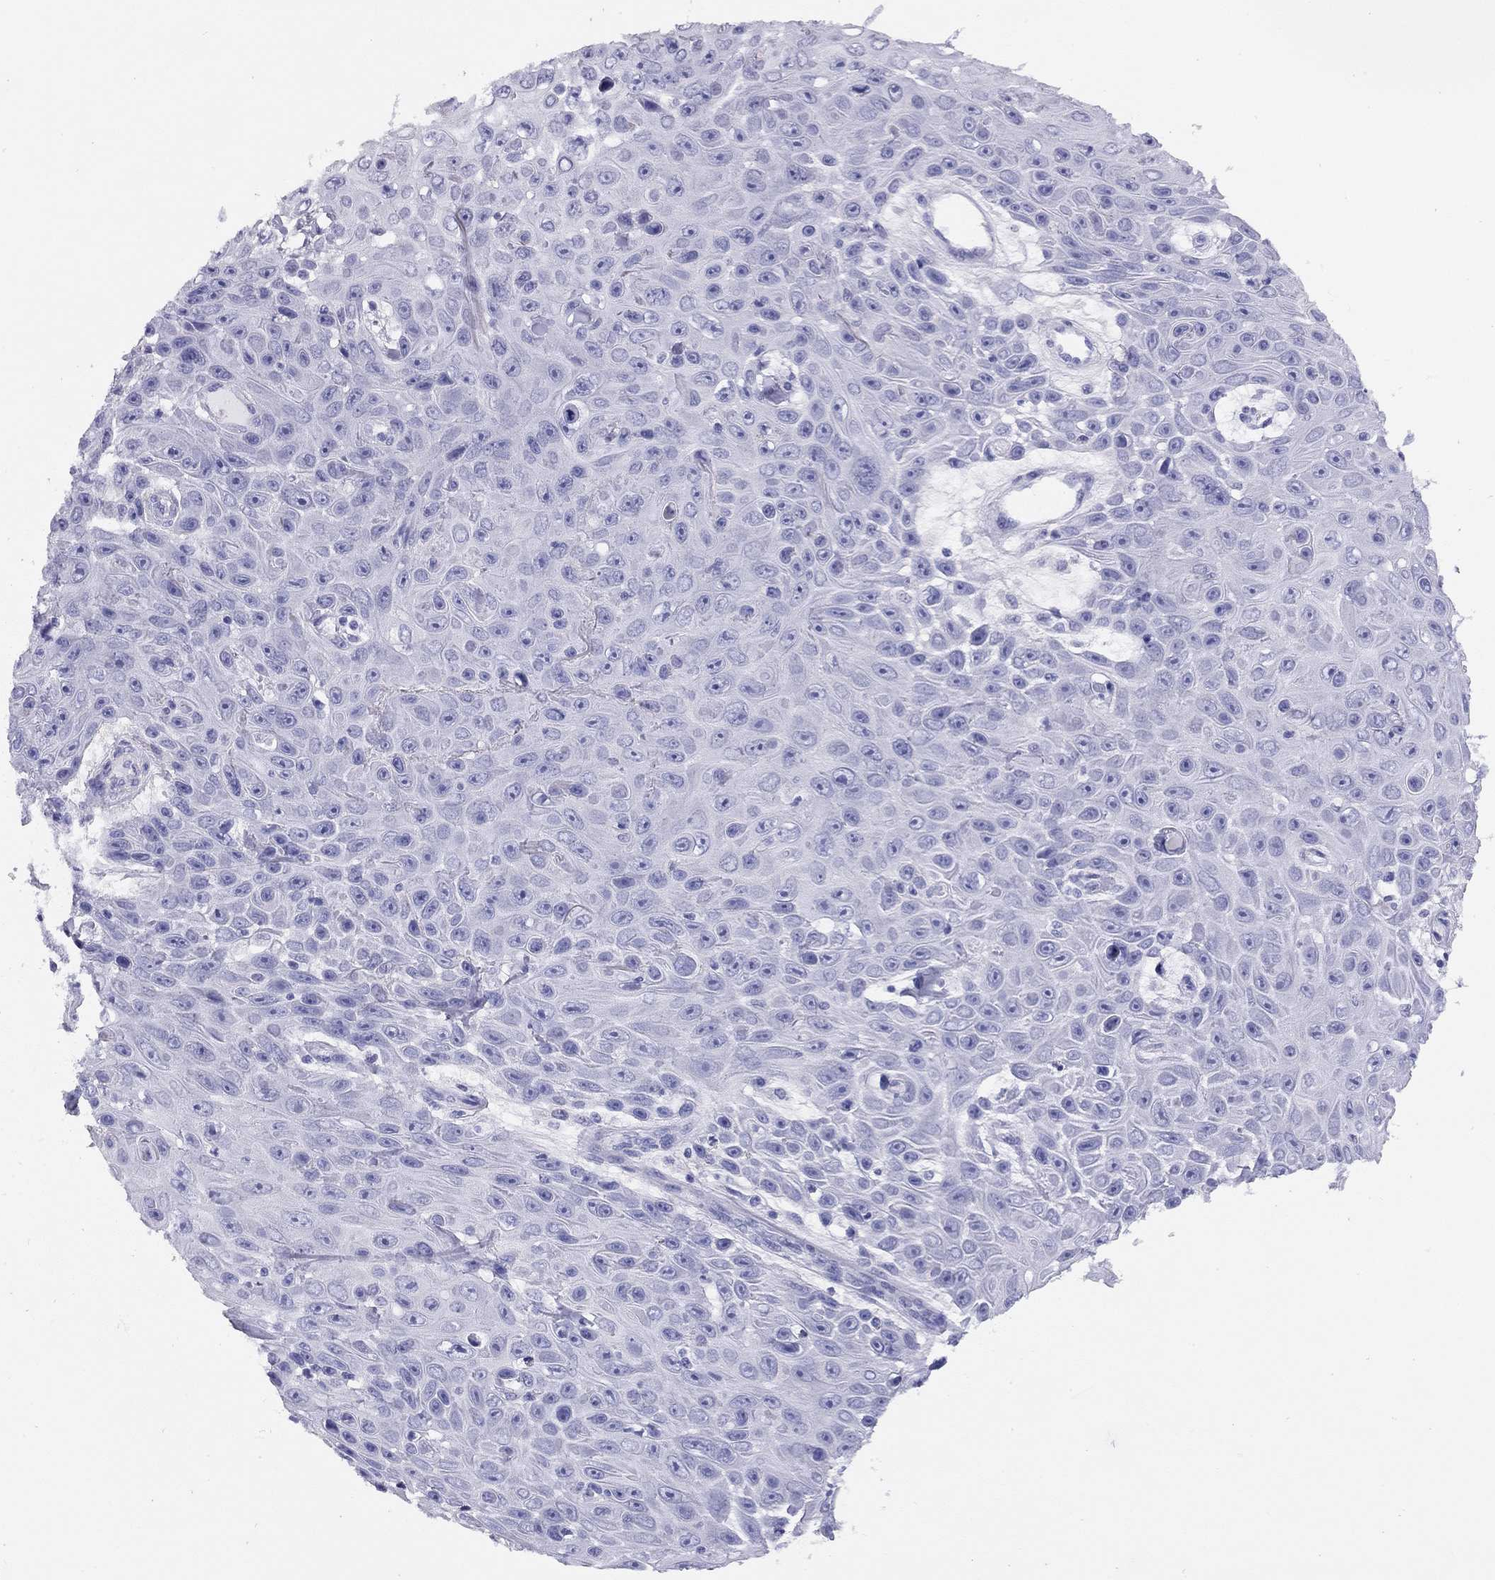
{"staining": {"intensity": "negative", "quantity": "none", "location": "none"}, "tissue": "skin cancer", "cell_type": "Tumor cells", "image_type": "cancer", "snomed": [{"axis": "morphology", "description": "Squamous cell carcinoma, NOS"}, {"axis": "topography", "description": "Skin"}], "caption": "High power microscopy micrograph of an immunohistochemistry (IHC) micrograph of skin cancer, revealing no significant expression in tumor cells.", "gene": "LRIT2", "patient": {"sex": "male", "age": 82}}